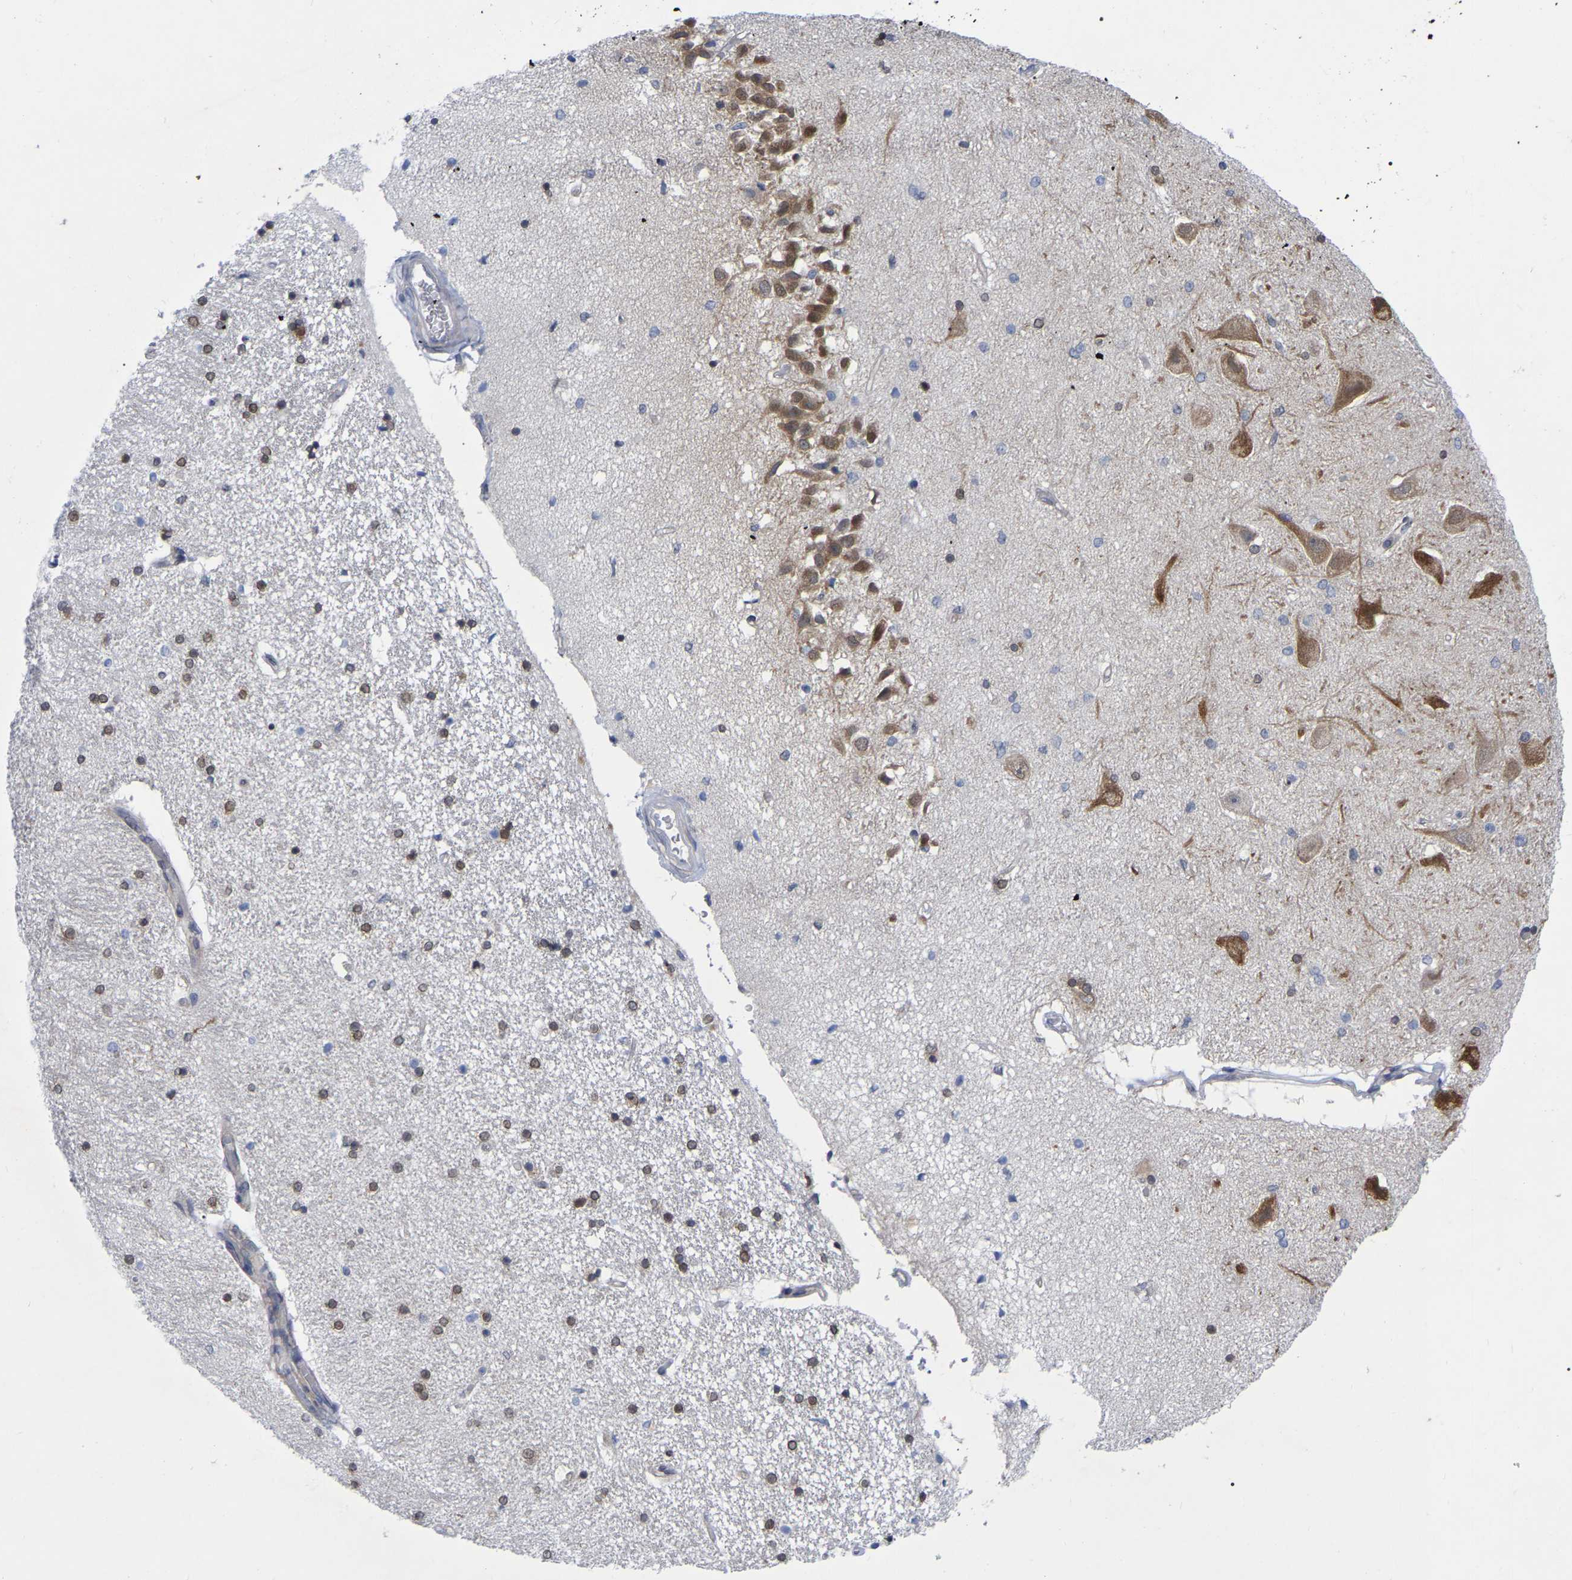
{"staining": {"intensity": "negative", "quantity": "none", "location": "none"}, "tissue": "hippocampus", "cell_type": "Glial cells", "image_type": "normal", "snomed": [{"axis": "morphology", "description": "Normal tissue, NOS"}, {"axis": "topography", "description": "Hippocampus"}], "caption": "High power microscopy histopathology image of an immunohistochemistry (IHC) photomicrograph of benign hippocampus, revealing no significant positivity in glial cells. (Immunohistochemistry (ihc), brightfield microscopy, high magnification).", "gene": "UBE4B", "patient": {"sex": "female", "age": 54}}